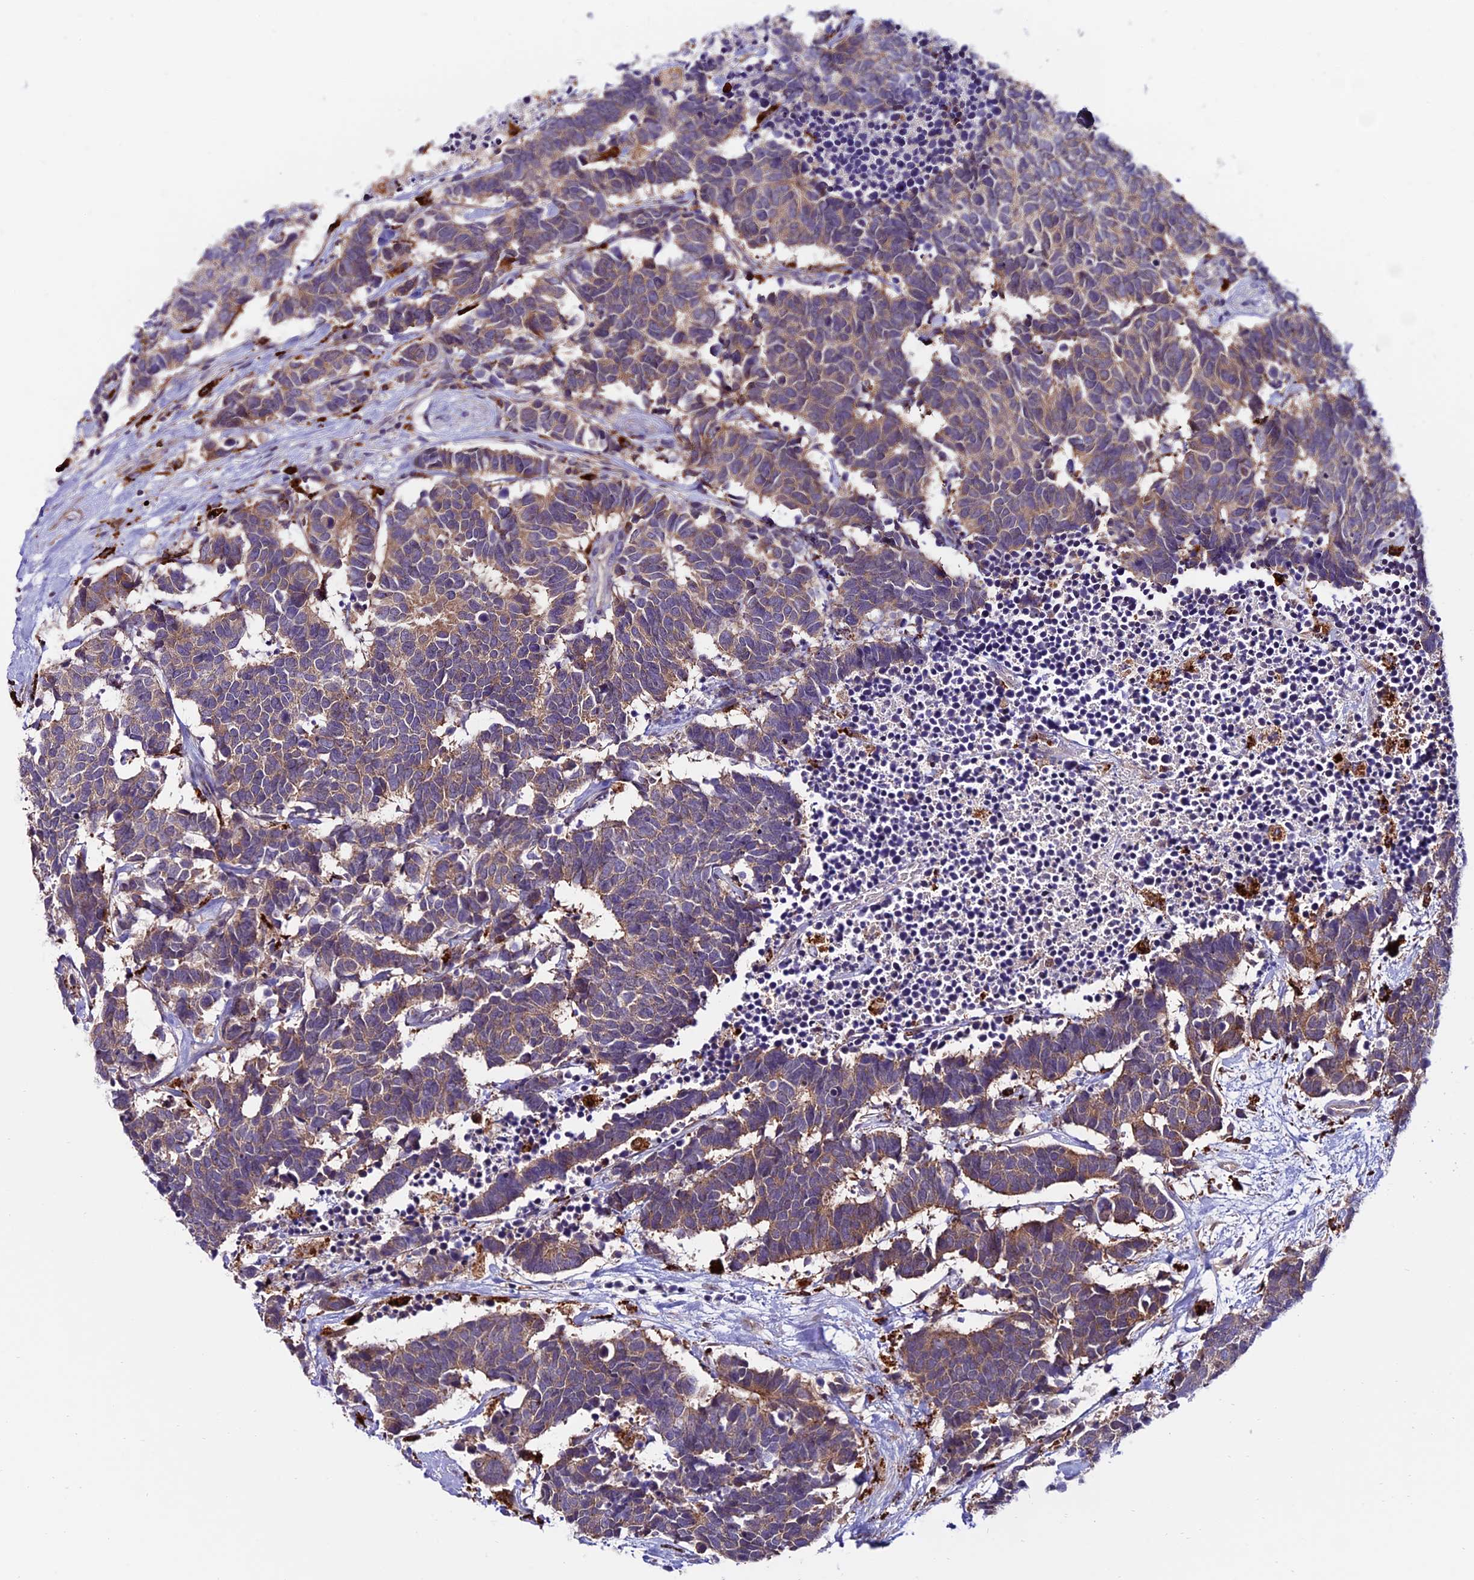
{"staining": {"intensity": "moderate", "quantity": ">75%", "location": "cytoplasmic/membranous"}, "tissue": "carcinoid", "cell_type": "Tumor cells", "image_type": "cancer", "snomed": [{"axis": "morphology", "description": "Carcinoma, NOS"}, {"axis": "morphology", "description": "Carcinoid, malignant, NOS"}, {"axis": "topography", "description": "Urinary bladder"}], "caption": "IHC micrograph of neoplastic tissue: human carcinoma stained using immunohistochemistry displays medium levels of moderate protein expression localized specifically in the cytoplasmic/membranous of tumor cells, appearing as a cytoplasmic/membranous brown color.", "gene": "ARHGEF18", "patient": {"sex": "male", "age": 57}}